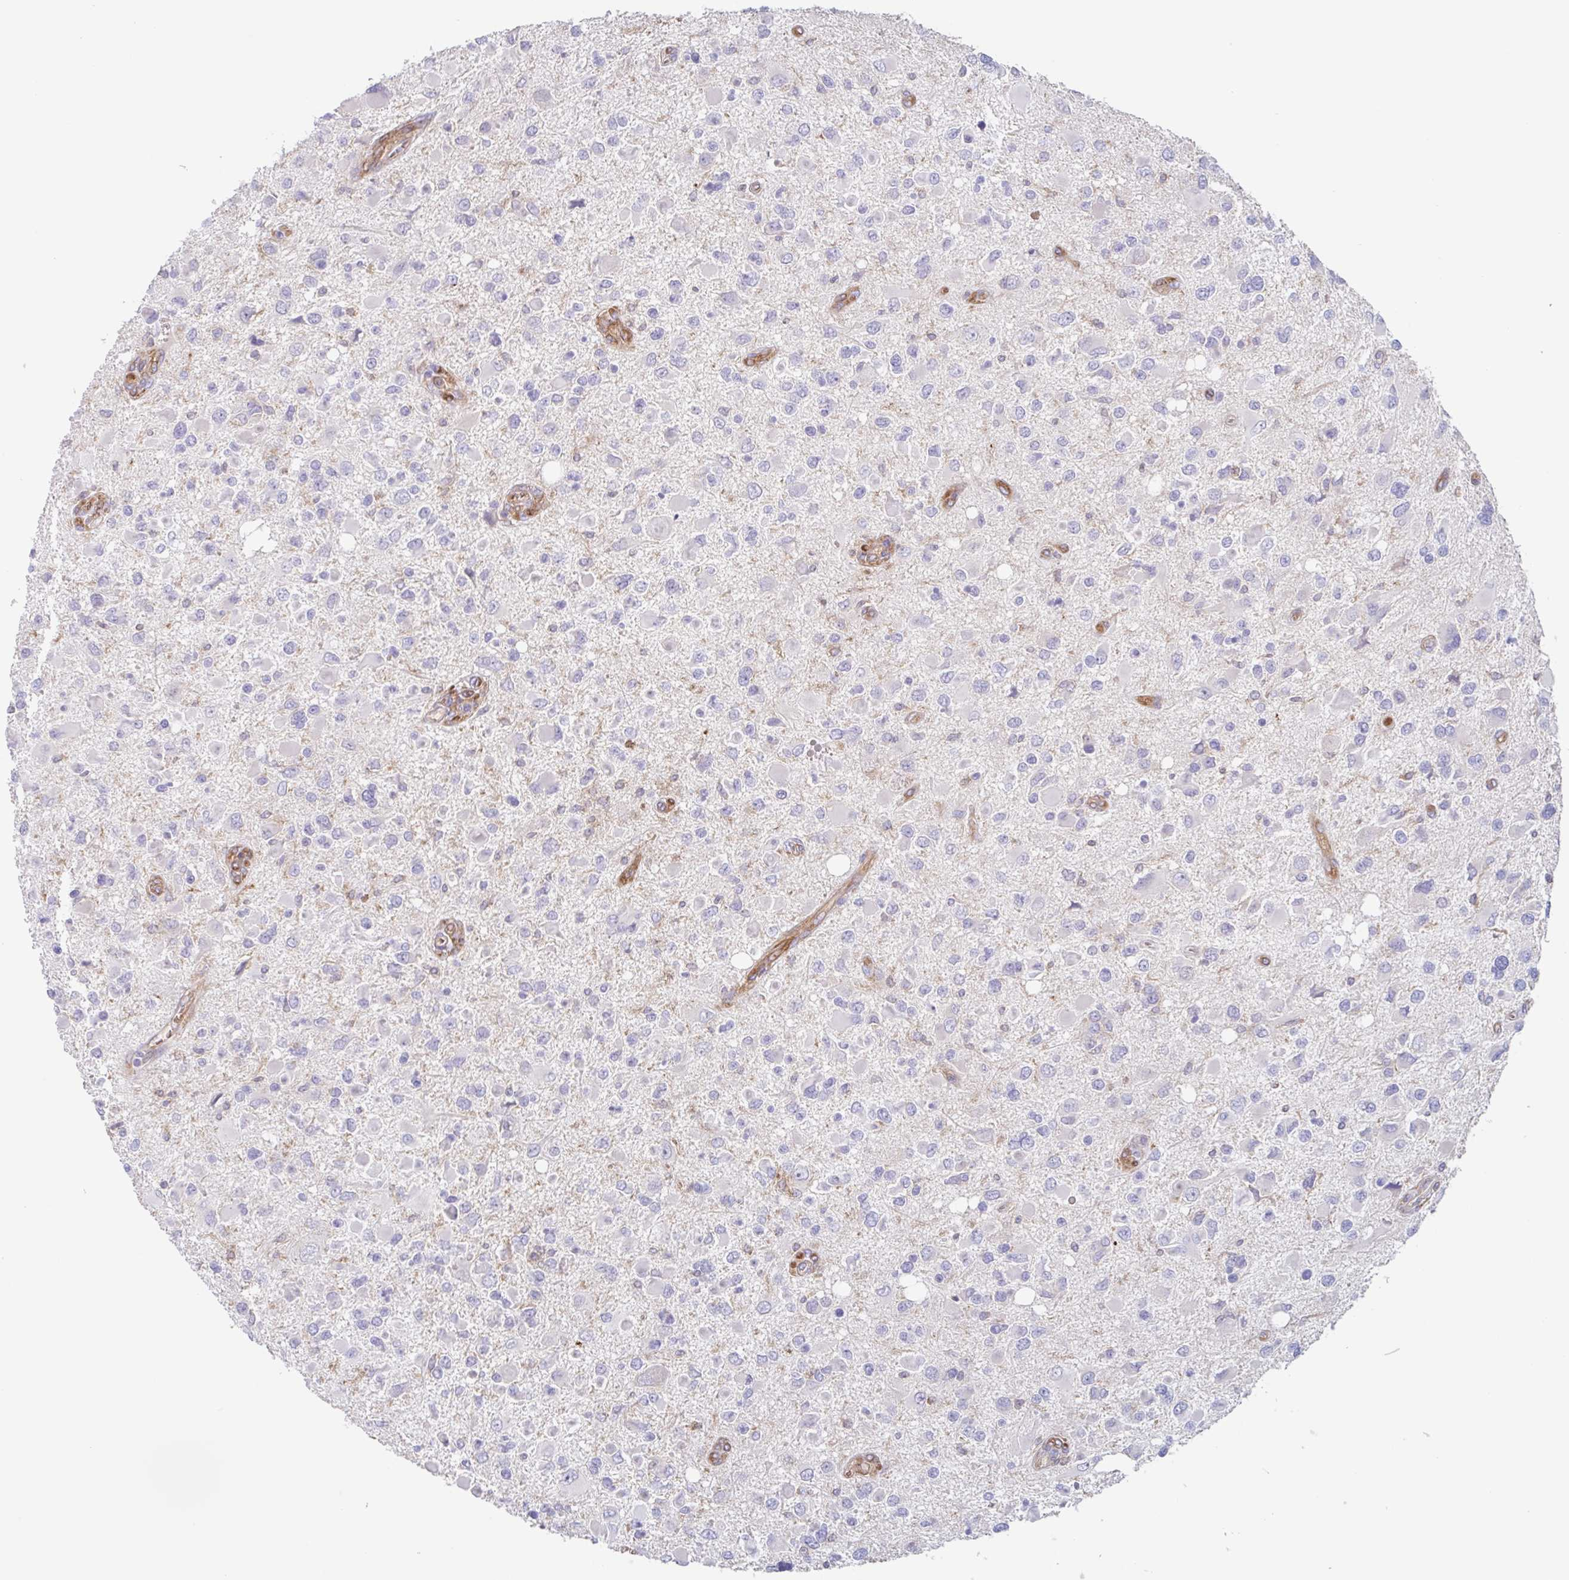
{"staining": {"intensity": "negative", "quantity": "none", "location": "none"}, "tissue": "glioma", "cell_type": "Tumor cells", "image_type": "cancer", "snomed": [{"axis": "morphology", "description": "Glioma, malignant, High grade"}, {"axis": "topography", "description": "Brain"}], "caption": "There is no significant positivity in tumor cells of malignant glioma (high-grade). (Stains: DAB immunohistochemistry (IHC) with hematoxylin counter stain, Microscopy: brightfield microscopy at high magnification).", "gene": "EHD4", "patient": {"sex": "male", "age": 53}}